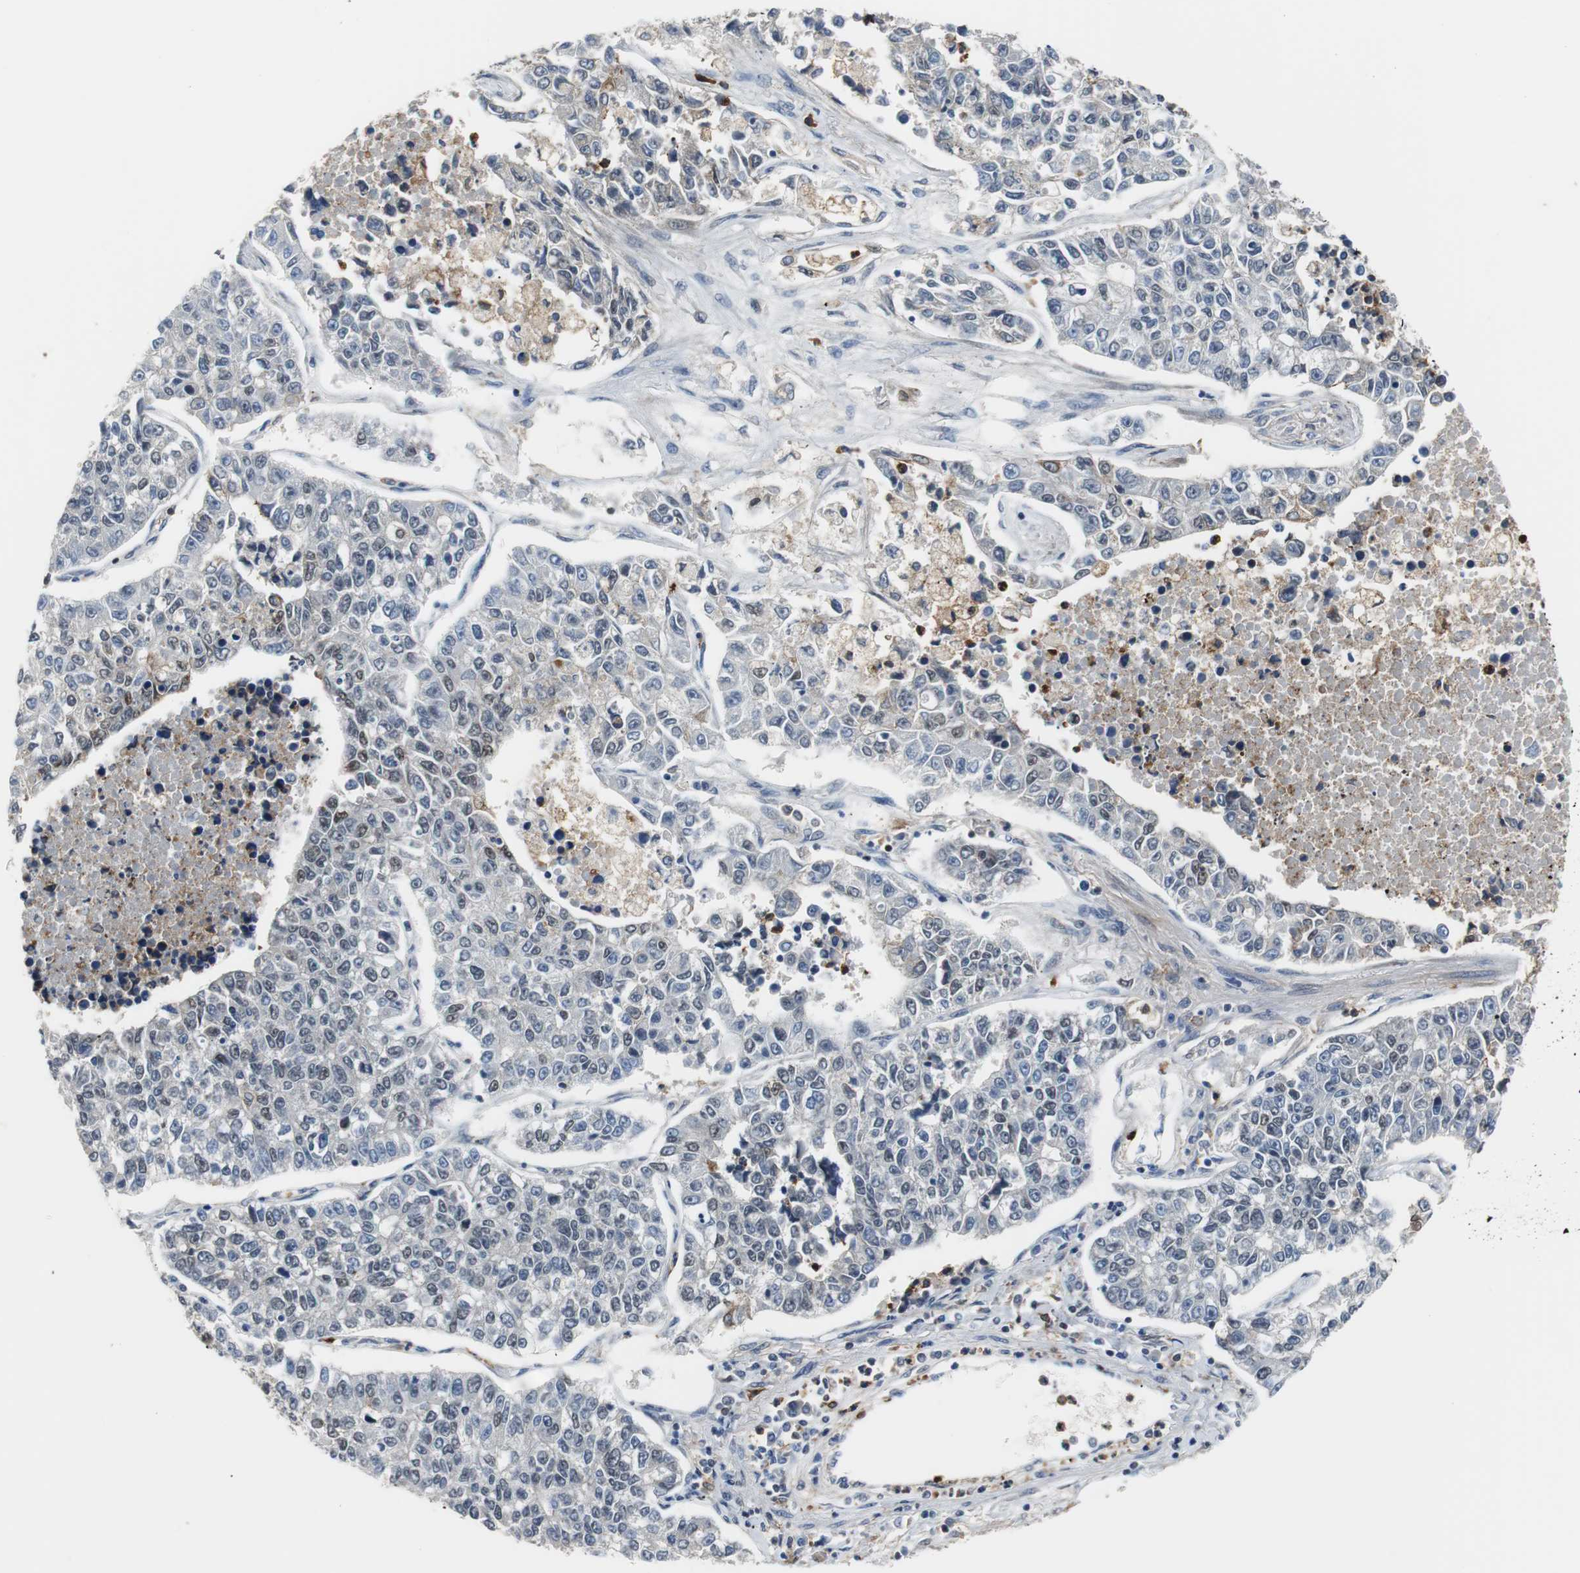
{"staining": {"intensity": "weak", "quantity": "<25%", "location": "cytoplasmic/membranous,nuclear"}, "tissue": "lung cancer", "cell_type": "Tumor cells", "image_type": "cancer", "snomed": [{"axis": "morphology", "description": "Adenocarcinoma, NOS"}, {"axis": "topography", "description": "Lung"}], "caption": "Immunohistochemical staining of lung cancer shows no significant staining in tumor cells.", "gene": "SIRT1", "patient": {"sex": "male", "age": 49}}